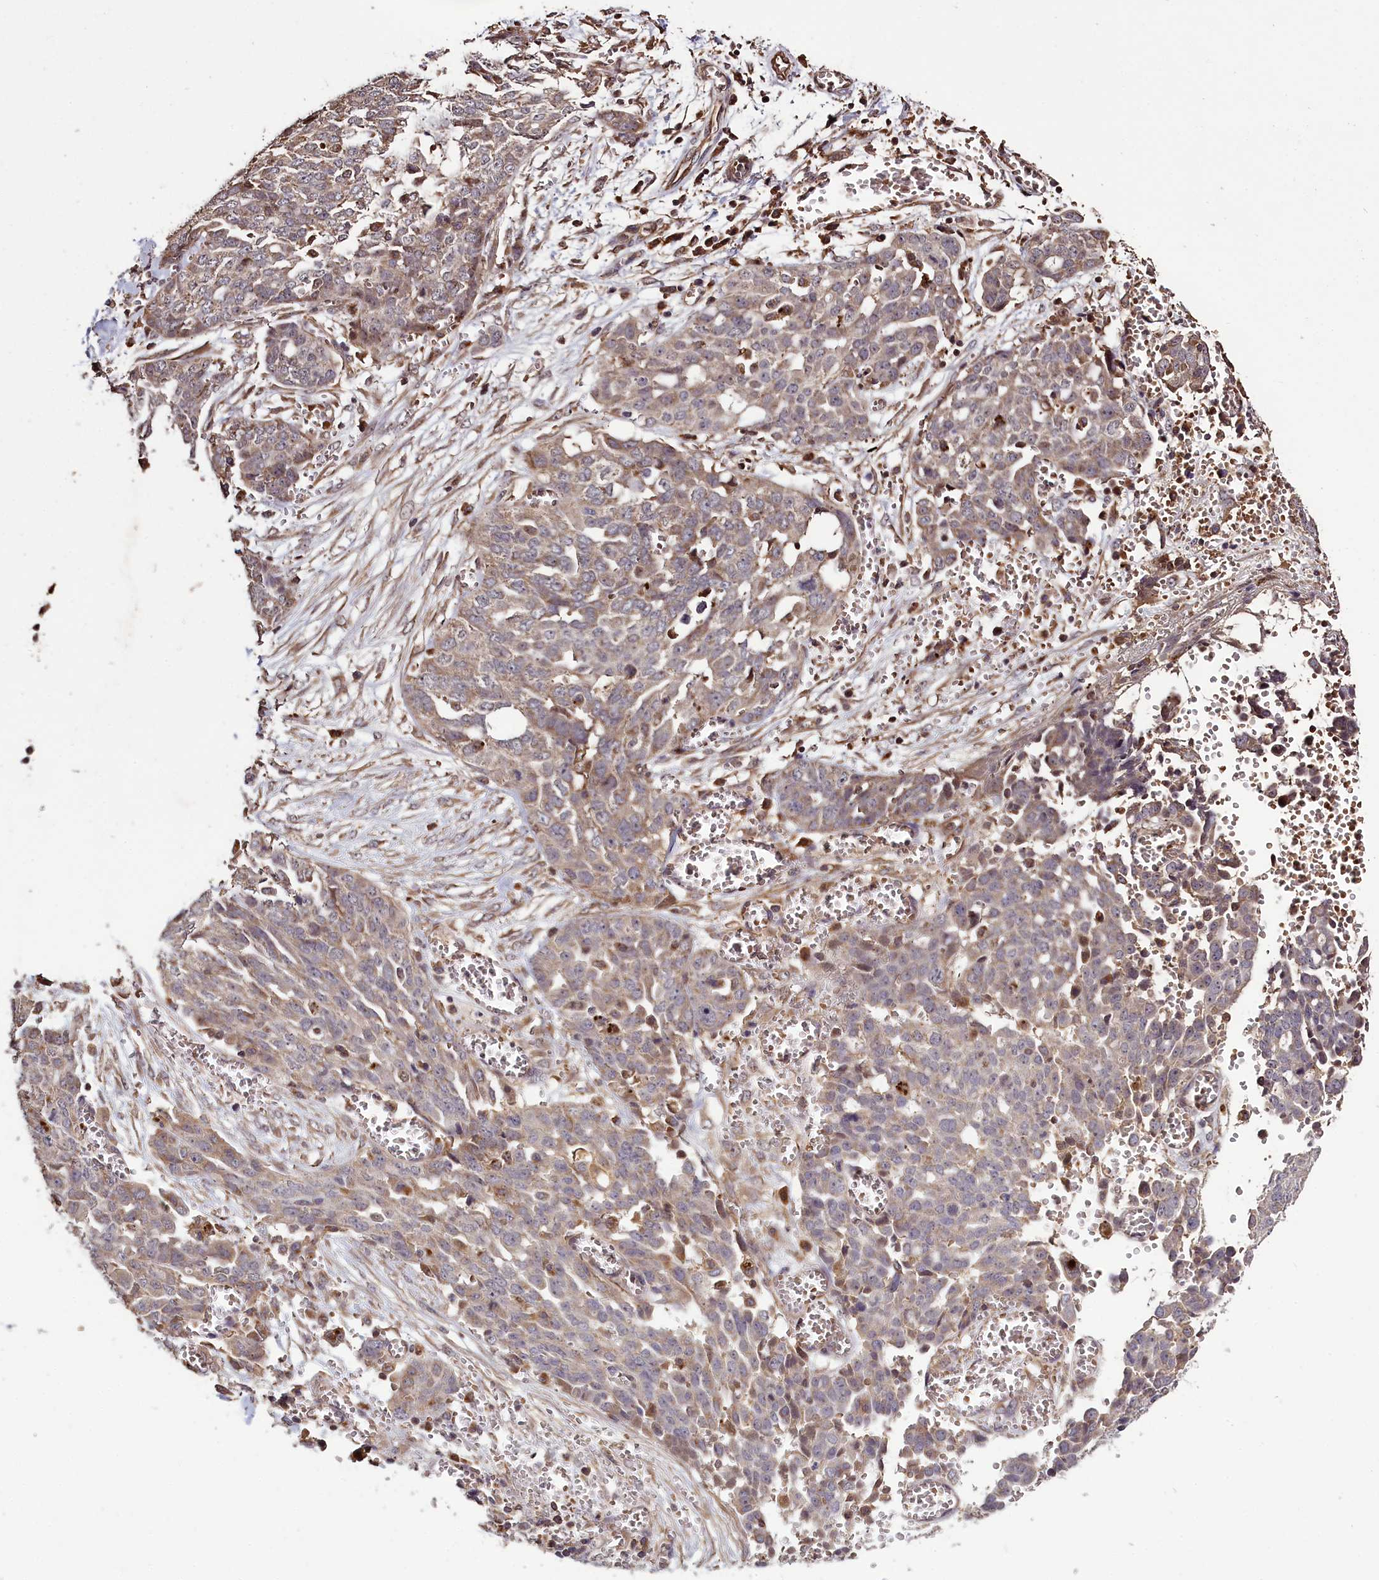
{"staining": {"intensity": "weak", "quantity": "25%-75%", "location": "cytoplasmic/membranous"}, "tissue": "ovarian cancer", "cell_type": "Tumor cells", "image_type": "cancer", "snomed": [{"axis": "morphology", "description": "Cystadenocarcinoma, serous, NOS"}, {"axis": "topography", "description": "Soft tissue"}, {"axis": "topography", "description": "Ovary"}], "caption": "The photomicrograph displays staining of ovarian serous cystadenocarcinoma, revealing weak cytoplasmic/membranous protein staining (brown color) within tumor cells. (IHC, brightfield microscopy, high magnification).", "gene": "CLRN2", "patient": {"sex": "female", "age": 57}}